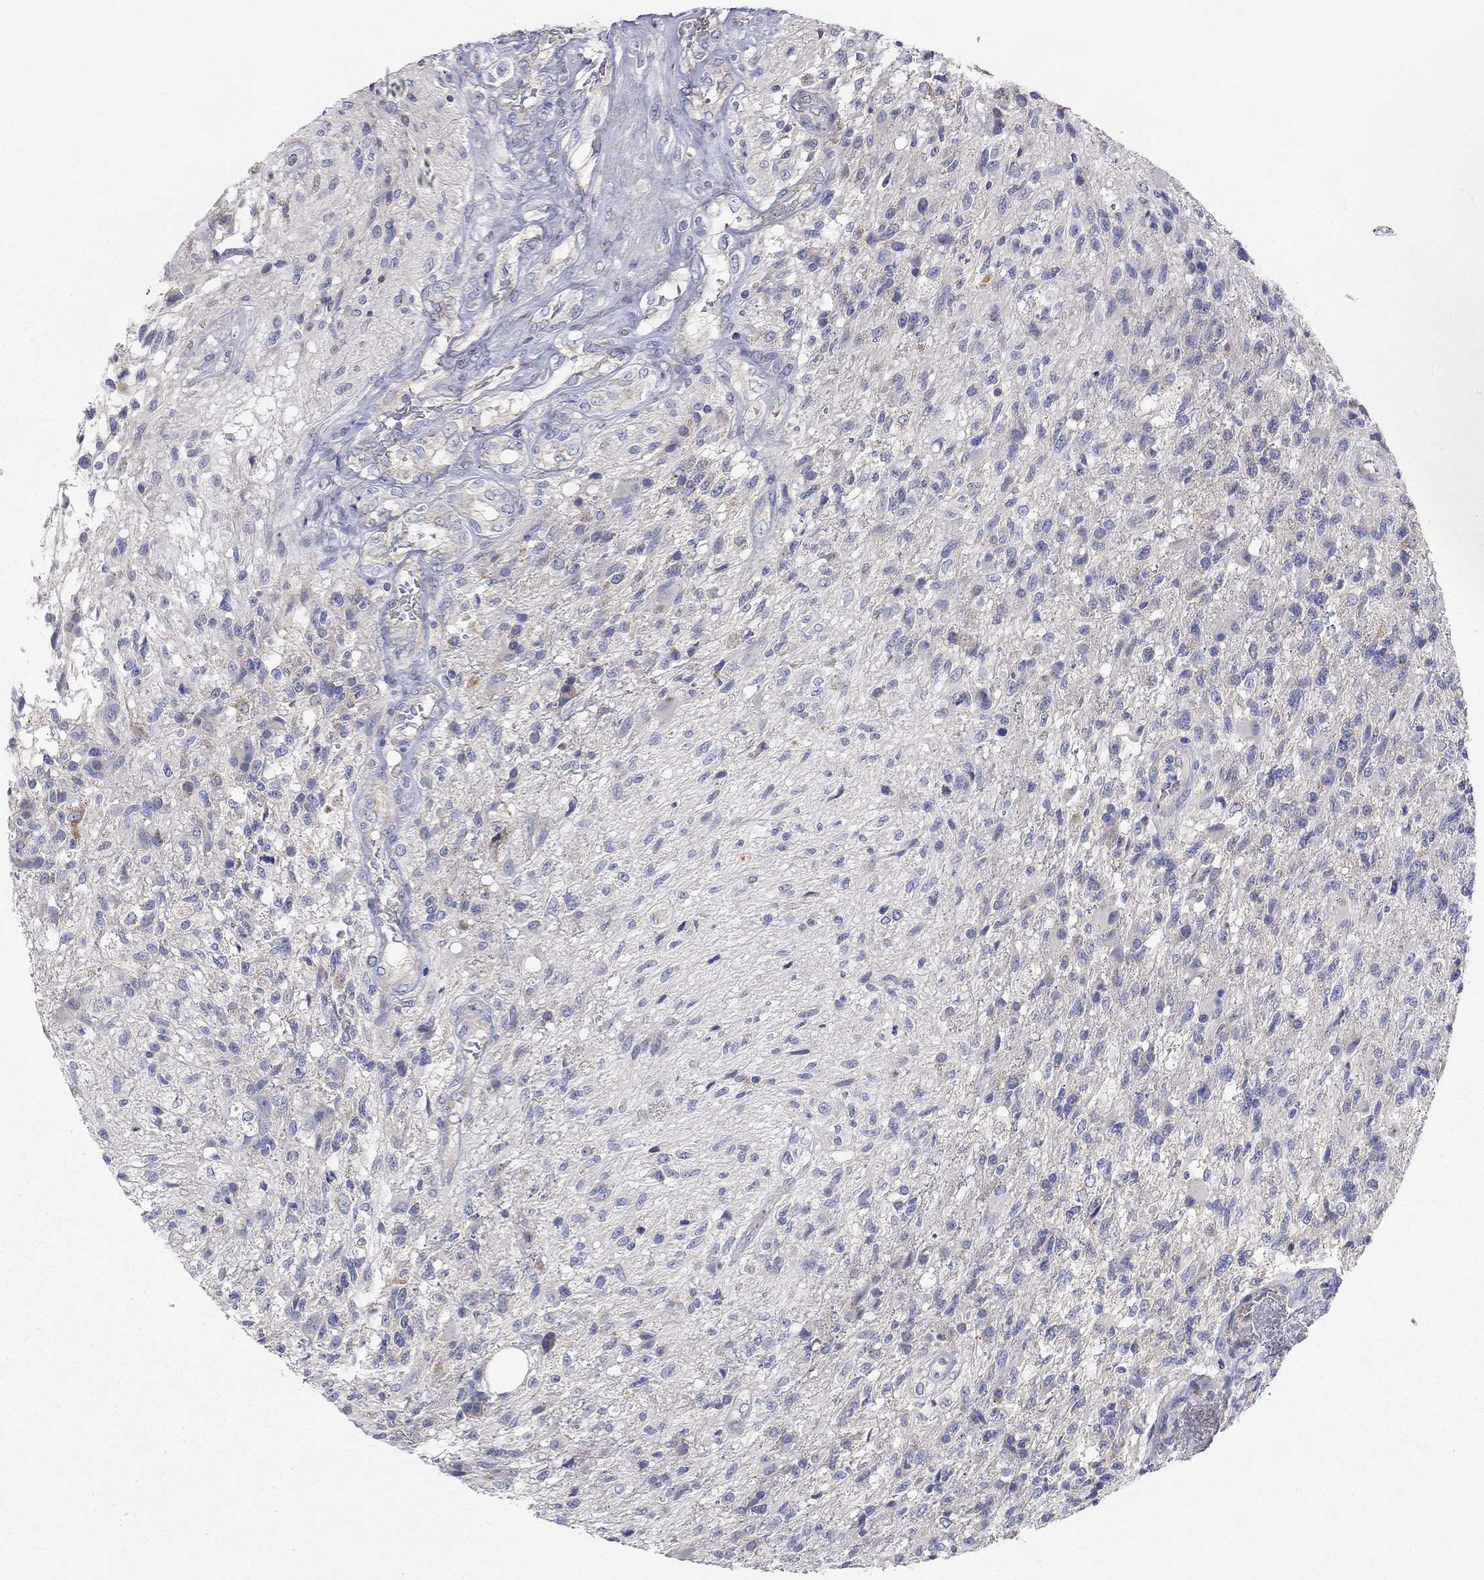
{"staining": {"intensity": "negative", "quantity": "none", "location": "none"}, "tissue": "glioma", "cell_type": "Tumor cells", "image_type": "cancer", "snomed": [{"axis": "morphology", "description": "Glioma, malignant, High grade"}, {"axis": "topography", "description": "Brain"}], "caption": "Glioma was stained to show a protein in brown. There is no significant expression in tumor cells.", "gene": "RCAN1", "patient": {"sex": "male", "age": 56}}